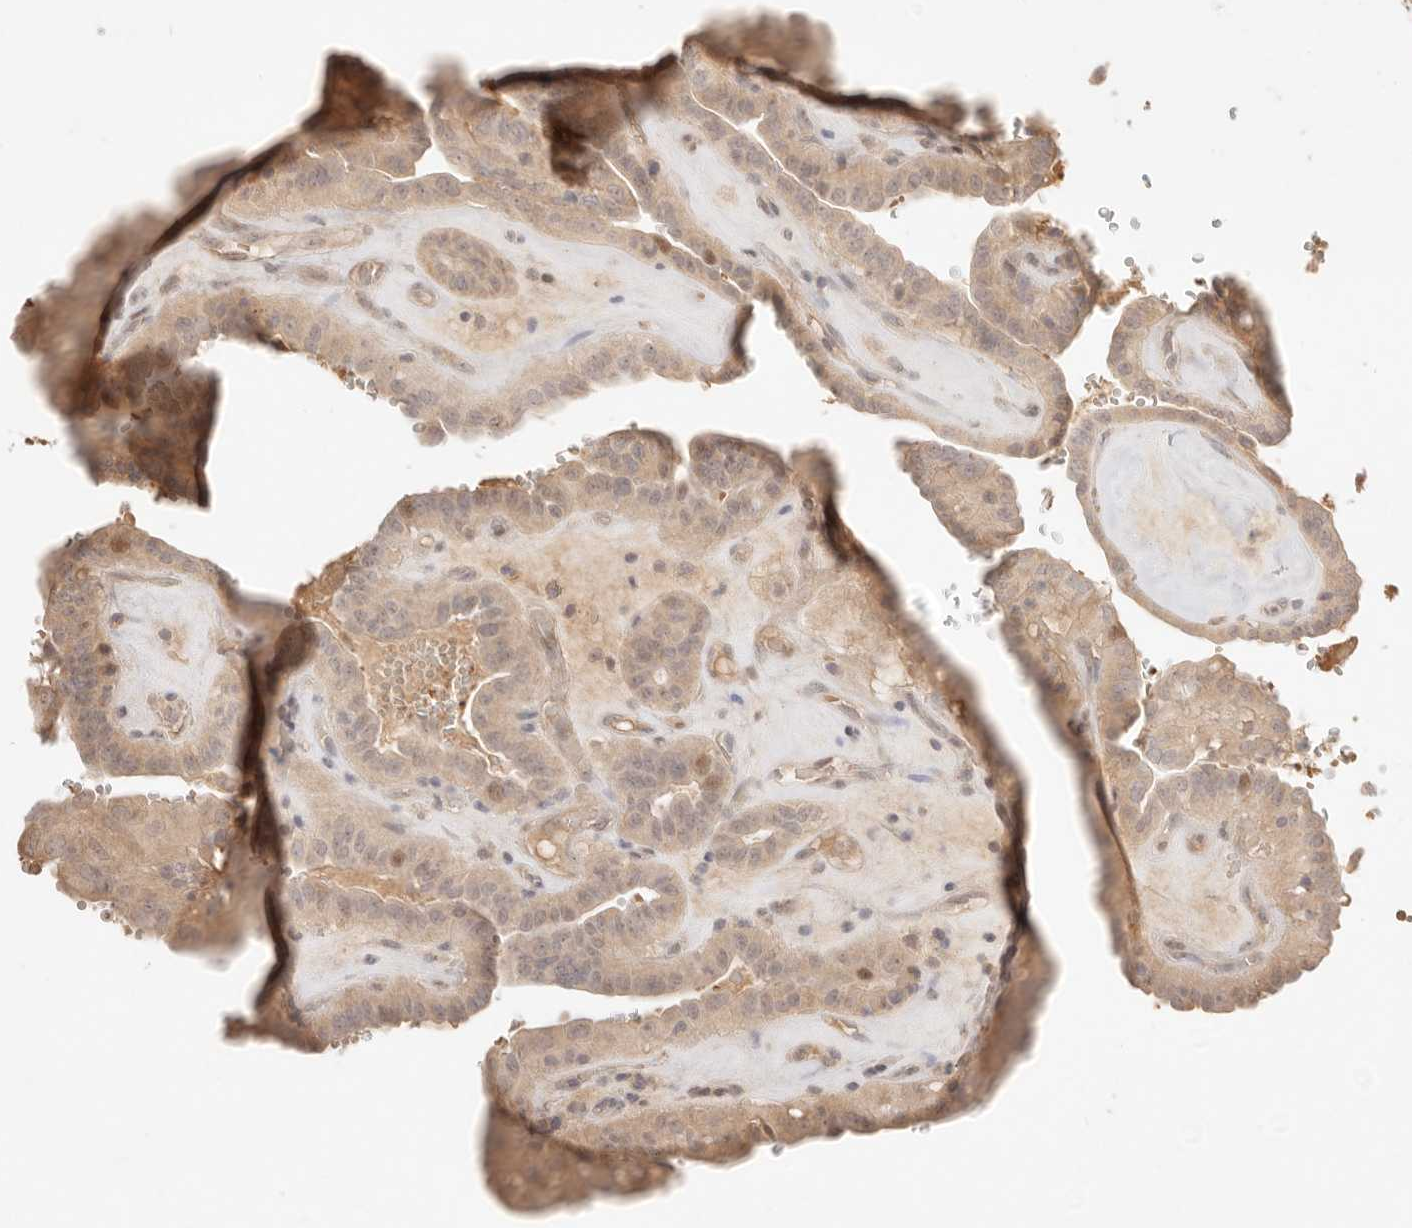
{"staining": {"intensity": "weak", "quantity": ">75%", "location": "cytoplasmic/membranous,nuclear"}, "tissue": "thyroid cancer", "cell_type": "Tumor cells", "image_type": "cancer", "snomed": [{"axis": "morphology", "description": "Papillary adenocarcinoma, NOS"}, {"axis": "topography", "description": "Thyroid gland"}], "caption": "Weak cytoplasmic/membranous and nuclear protein staining is seen in about >75% of tumor cells in thyroid papillary adenocarcinoma.", "gene": "MEP1A", "patient": {"sex": "male", "age": 77}}